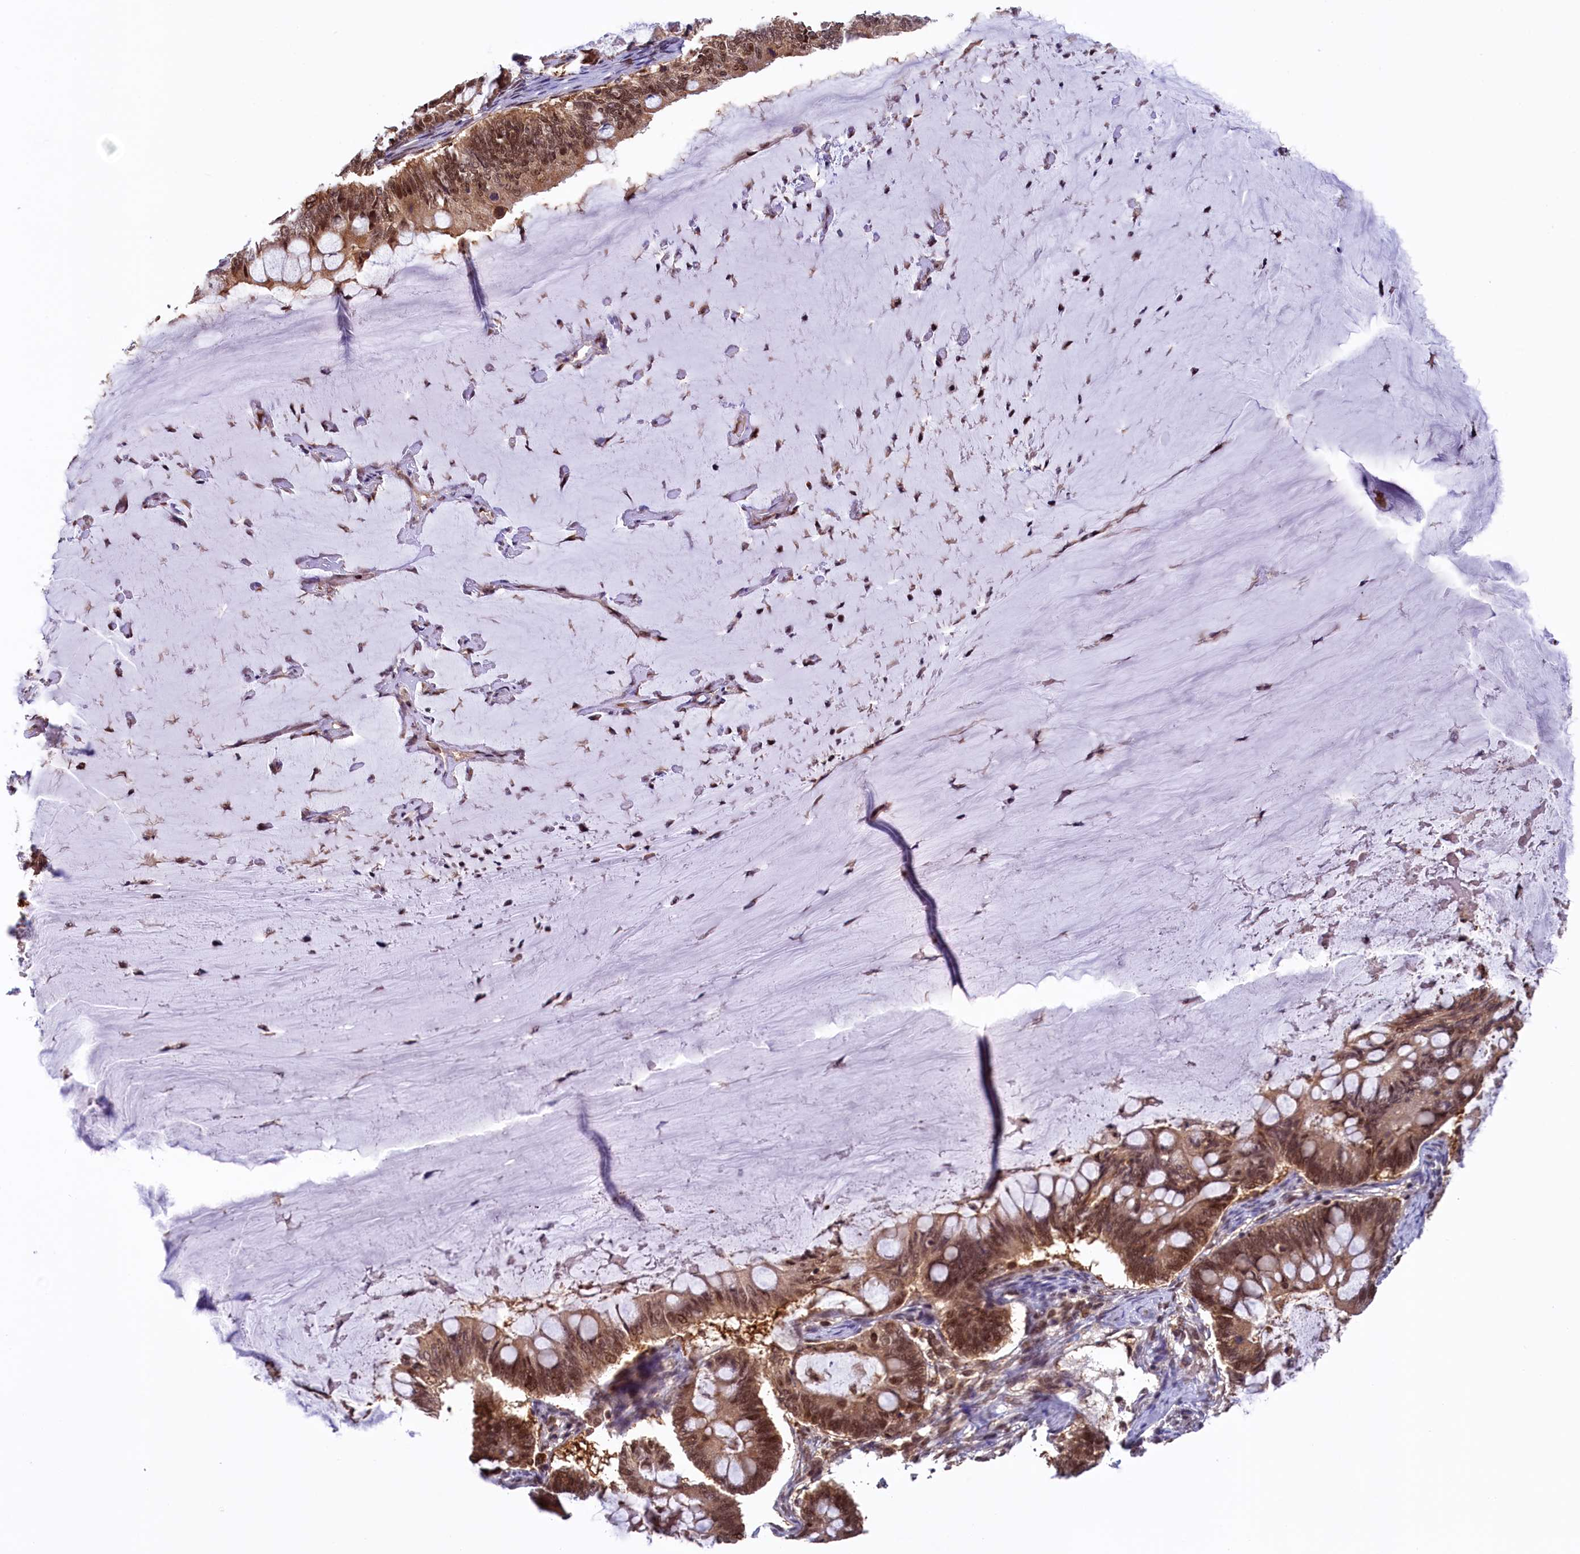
{"staining": {"intensity": "moderate", "quantity": ">75%", "location": "cytoplasmic/membranous,nuclear"}, "tissue": "ovarian cancer", "cell_type": "Tumor cells", "image_type": "cancer", "snomed": [{"axis": "morphology", "description": "Cystadenocarcinoma, mucinous, NOS"}, {"axis": "topography", "description": "Ovary"}], "caption": "A medium amount of moderate cytoplasmic/membranous and nuclear expression is present in about >75% of tumor cells in ovarian cancer tissue.", "gene": "SLC7A6OS", "patient": {"sex": "female", "age": 61}}